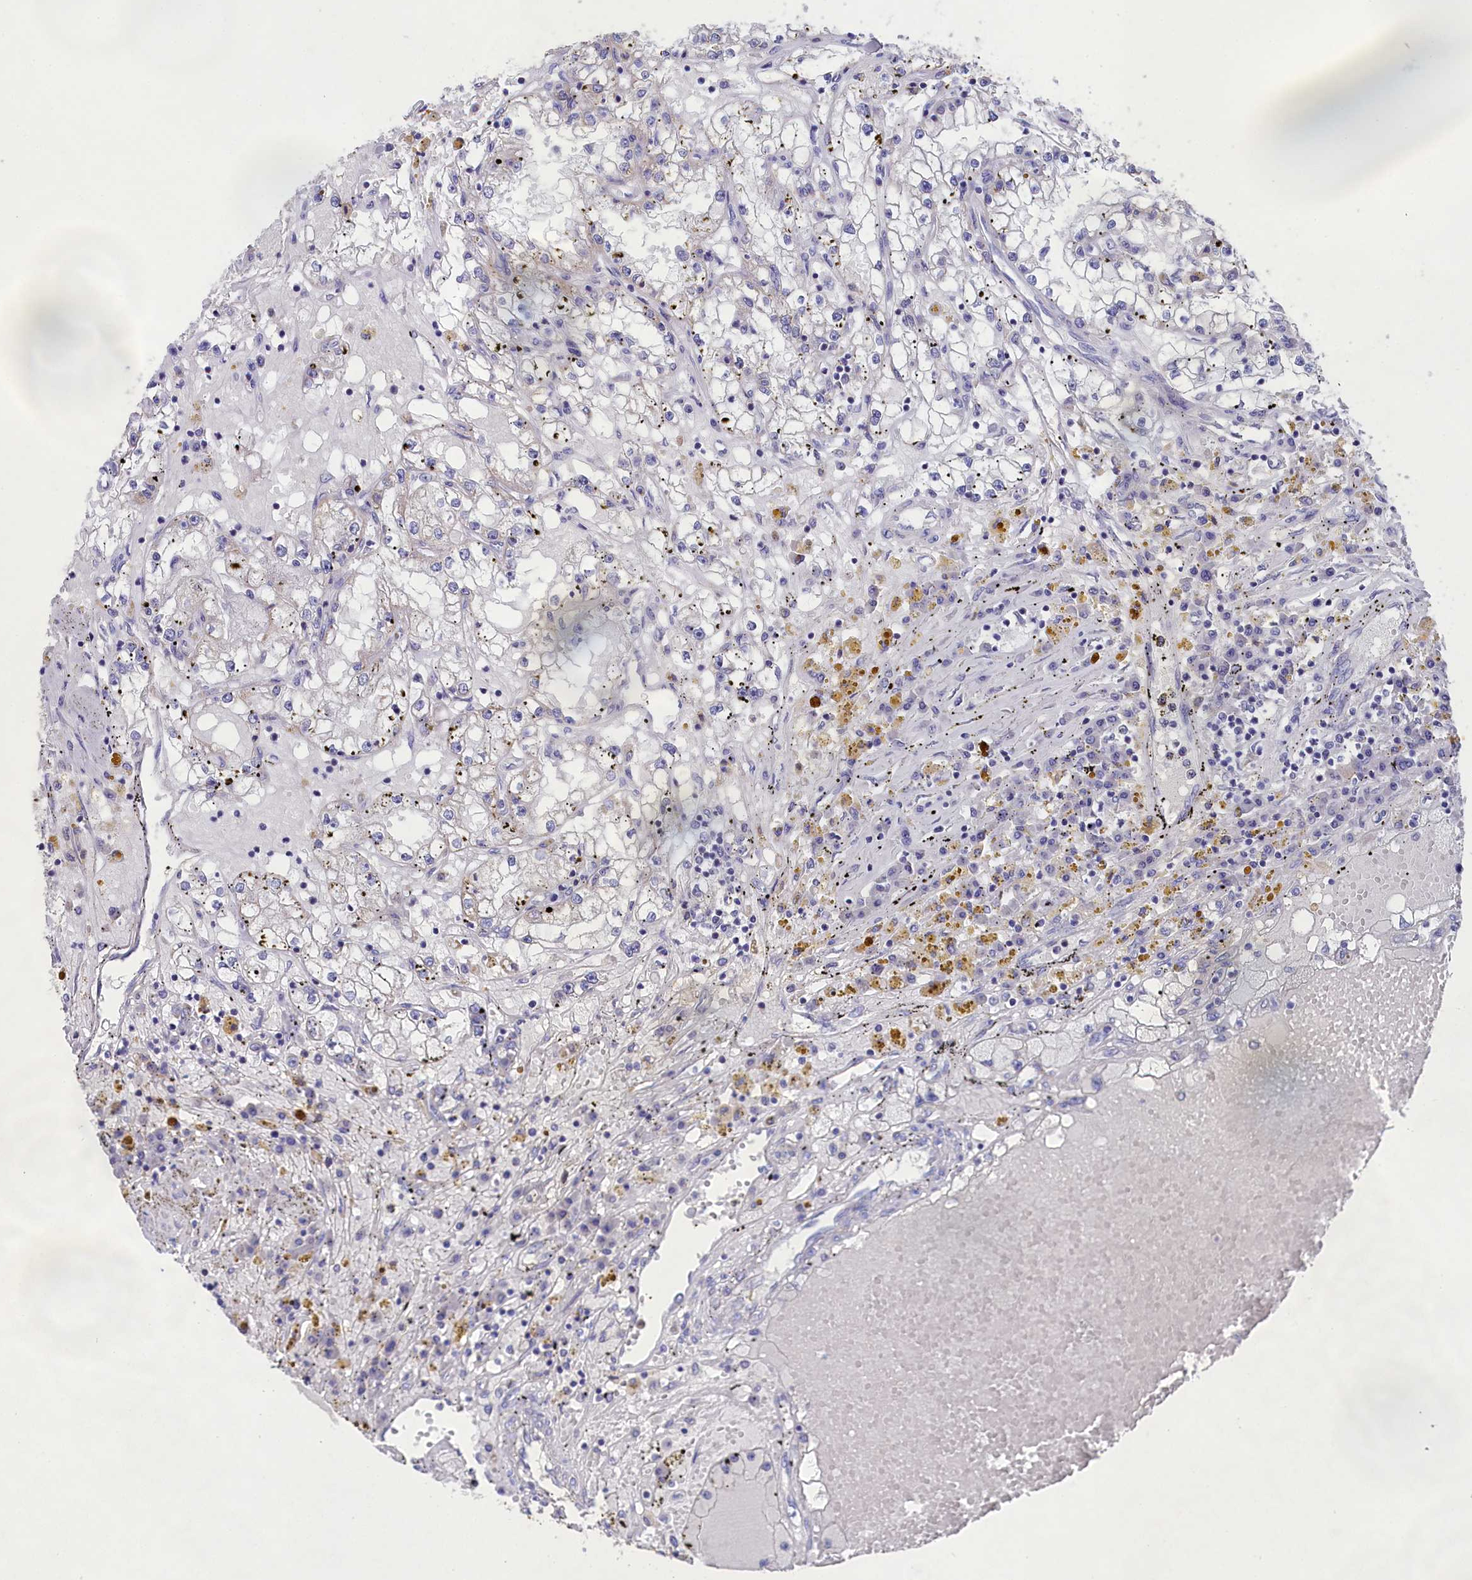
{"staining": {"intensity": "negative", "quantity": "none", "location": "none"}, "tissue": "renal cancer", "cell_type": "Tumor cells", "image_type": "cancer", "snomed": [{"axis": "morphology", "description": "Adenocarcinoma, NOS"}, {"axis": "topography", "description": "Kidney"}], "caption": "Human adenocarcinoma (renal) stained for a protein using IHC displays no staining in tumor cells.", "gene": "PRDM12", "patient": {"sex": "male", "age": 56}}